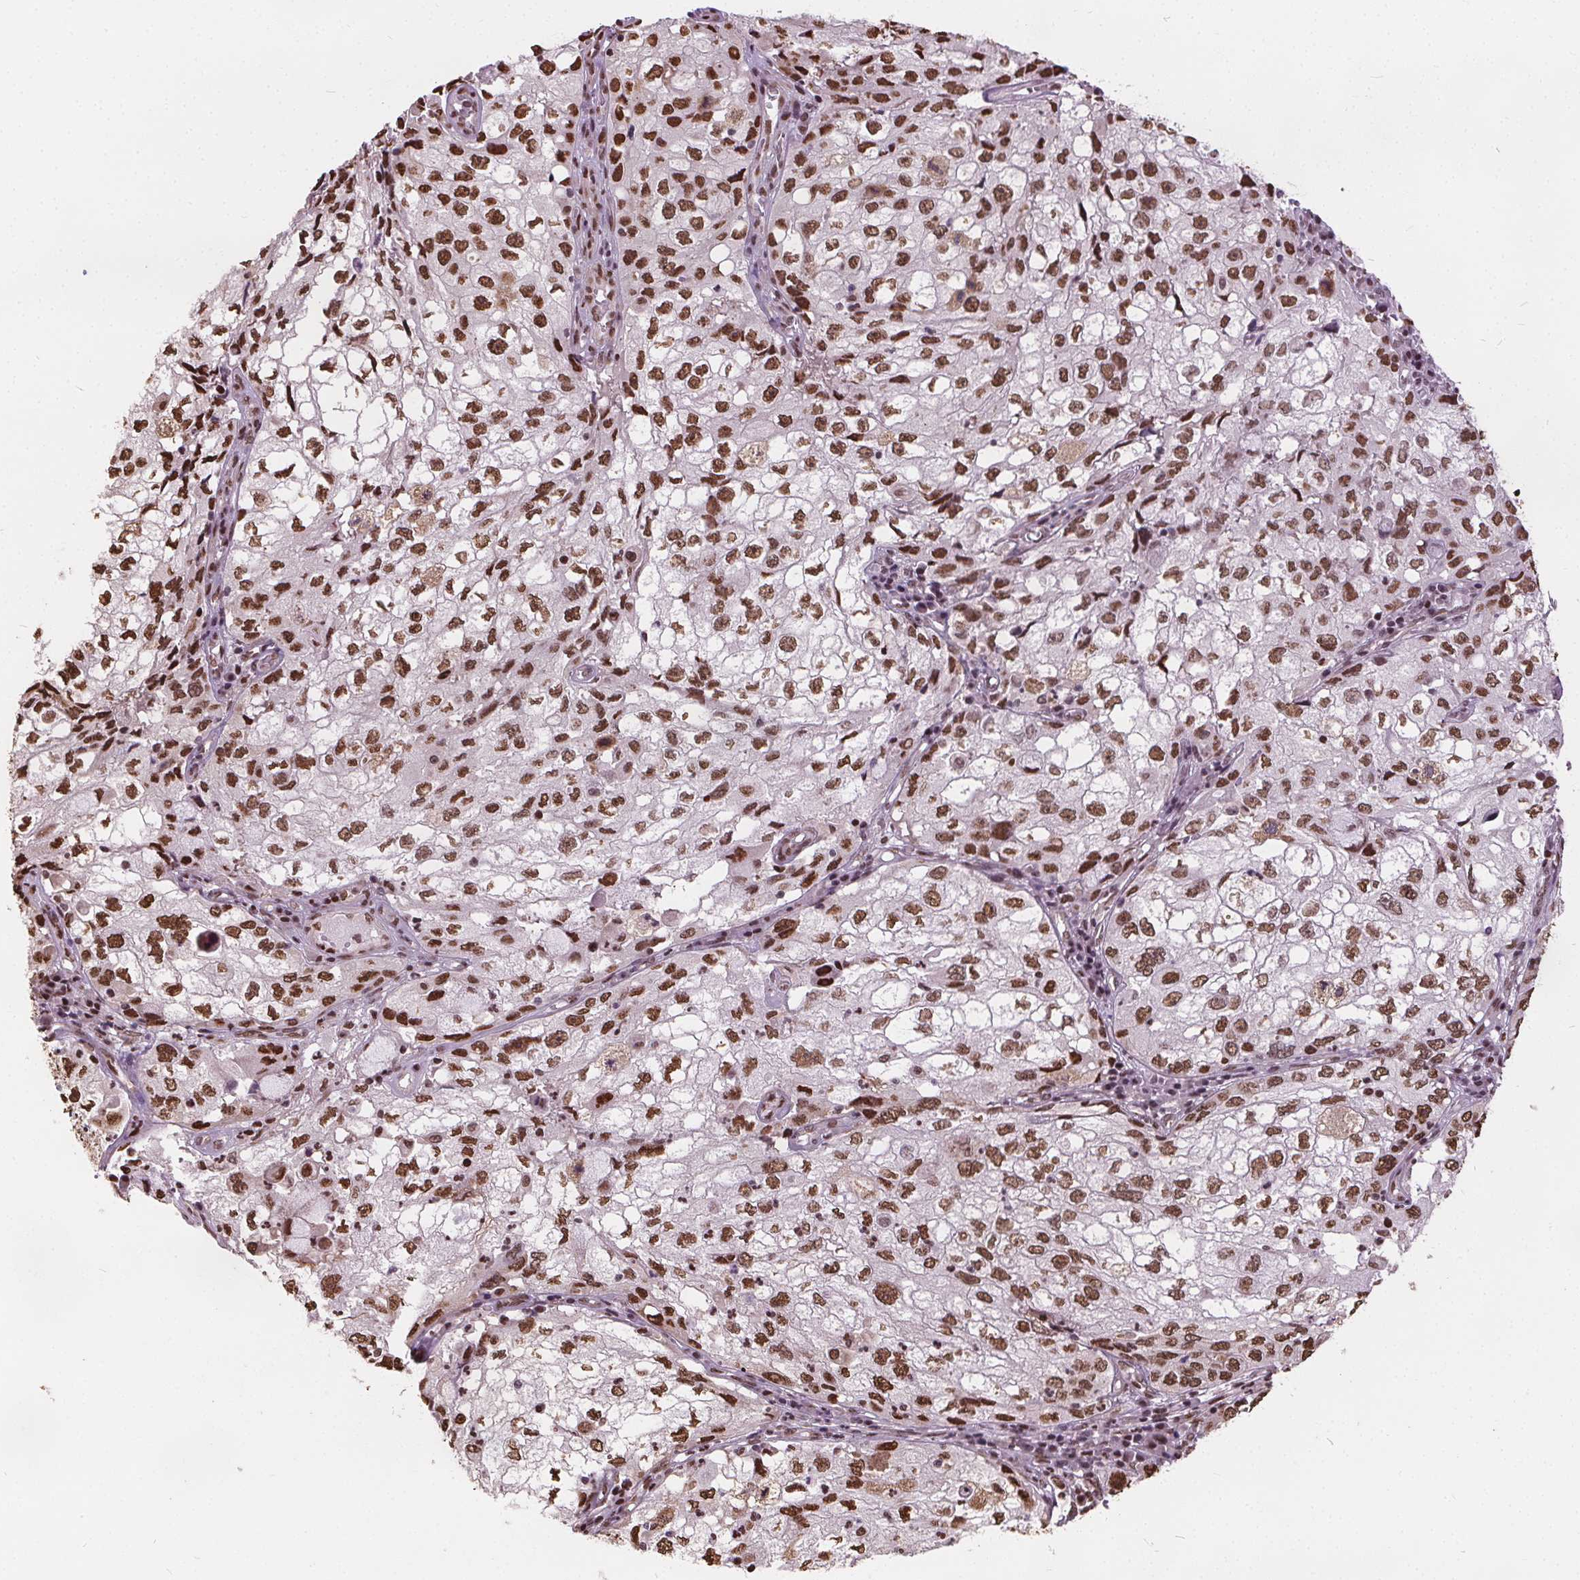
{"staining": {"intensity": "moderate", "quantity": ">75%", "location": "nuclear"}, "tissue": "cervical cancer", "cell_type": "Tumor cells", "image_type": "cancer", "snomed": [{"axis": "morphology", "description": "Squamous cell carcinoma, NOS"}, {"axis": "topography", "description": "Cervix"}], "caption": "This micrograph shows IHC staining of cervical cancer (squamous cell carcinoma), with medium moderate nuclear expression in approximately >75% of tumor cells.", "gene": "ISLR2", "patient": {"sex": "female", "age": 36}}